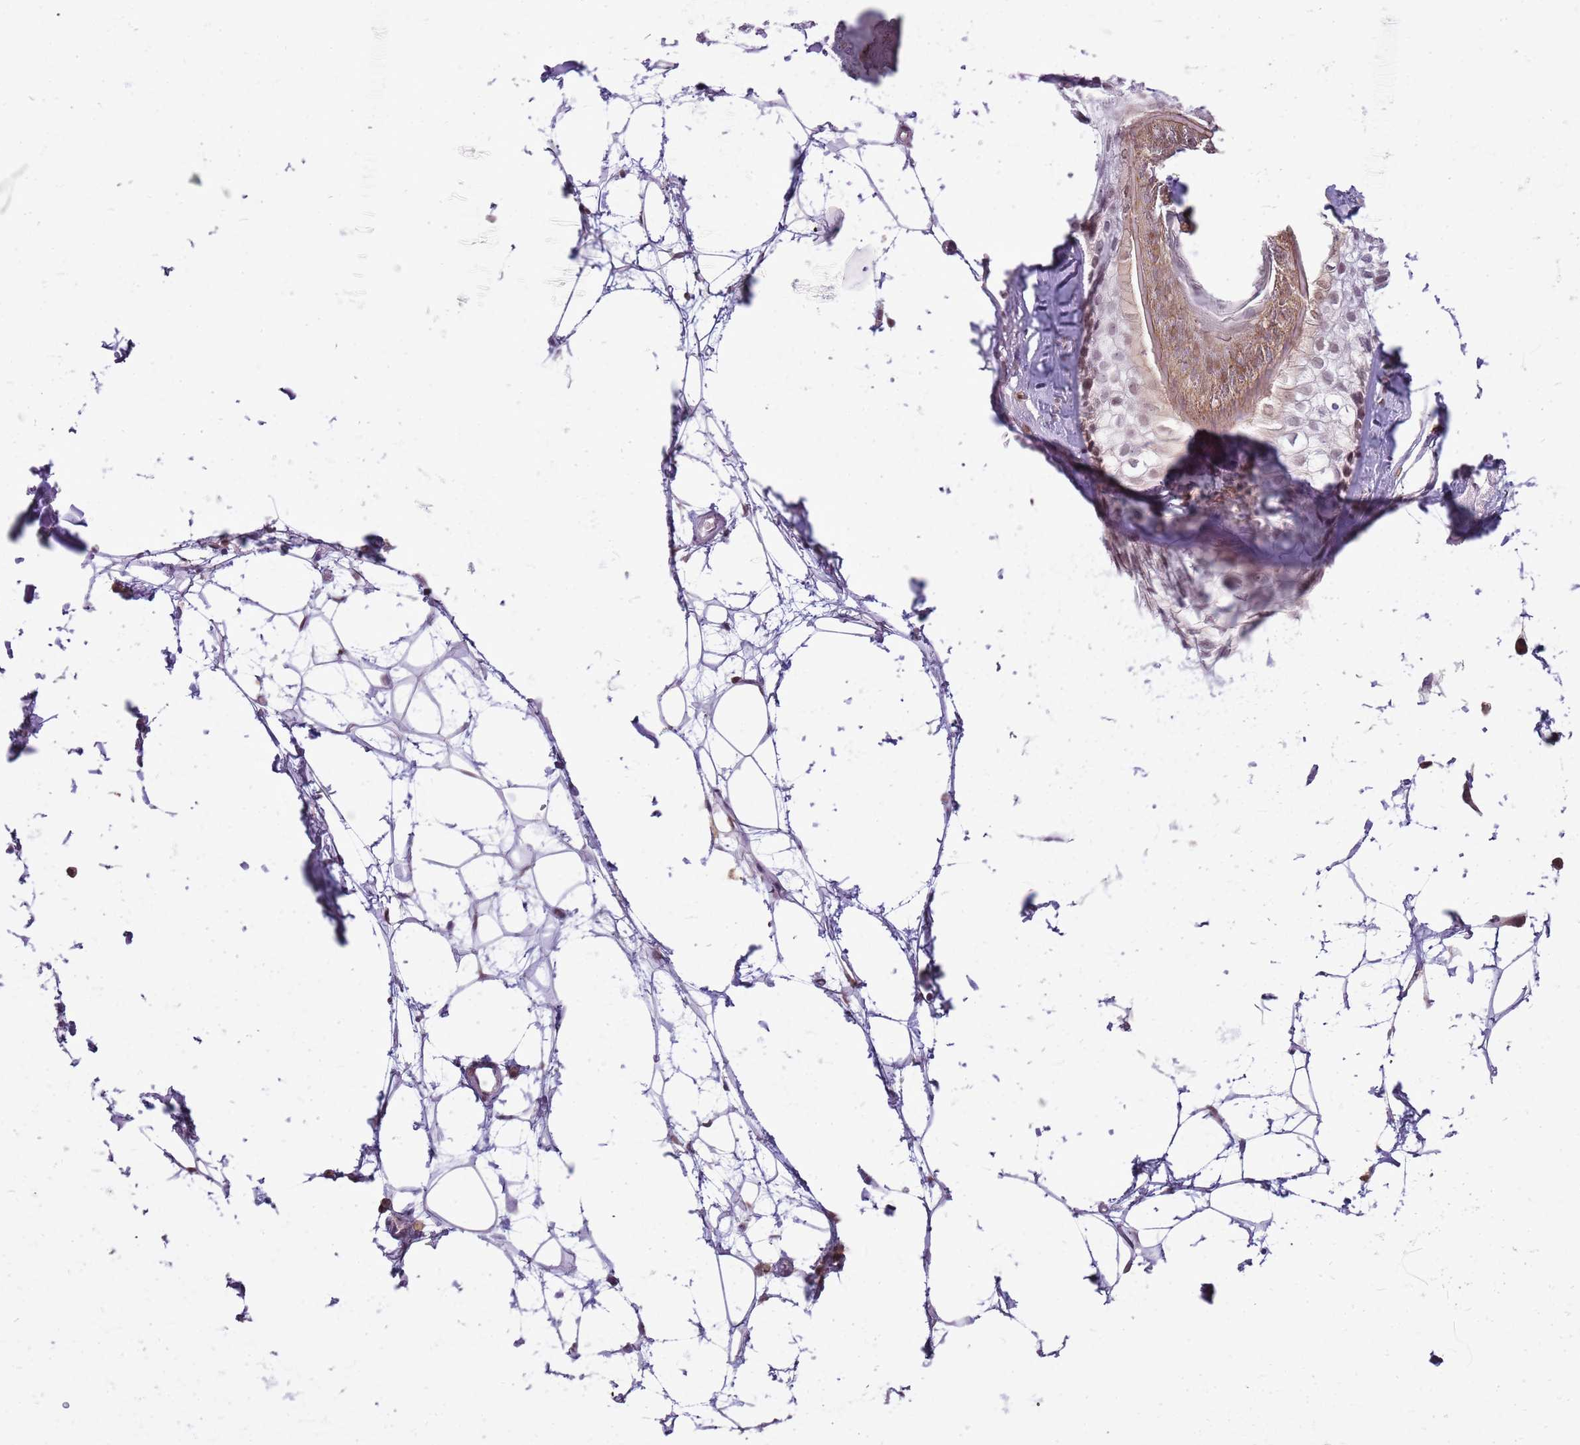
{"staining": {"intensity": "negative", "quantity": "none", "location": "none"}, "tissue": "skin", "cell_type": "Fibroblasts", "image_type": "normal", "snomed": [{"axis": "morphology", "description": "Normal tissue, NOS"}, {"axis": "topography", "description": "Skin"}], "caption": "Normal skin was stained to show a protein in brown. There is no significant positivity in fibroblasts. (DAB IHC visualized using brightfield microscopy, high magnification).", "gene": "DHX32", "patient": {"sex": "female", "age": 58}}